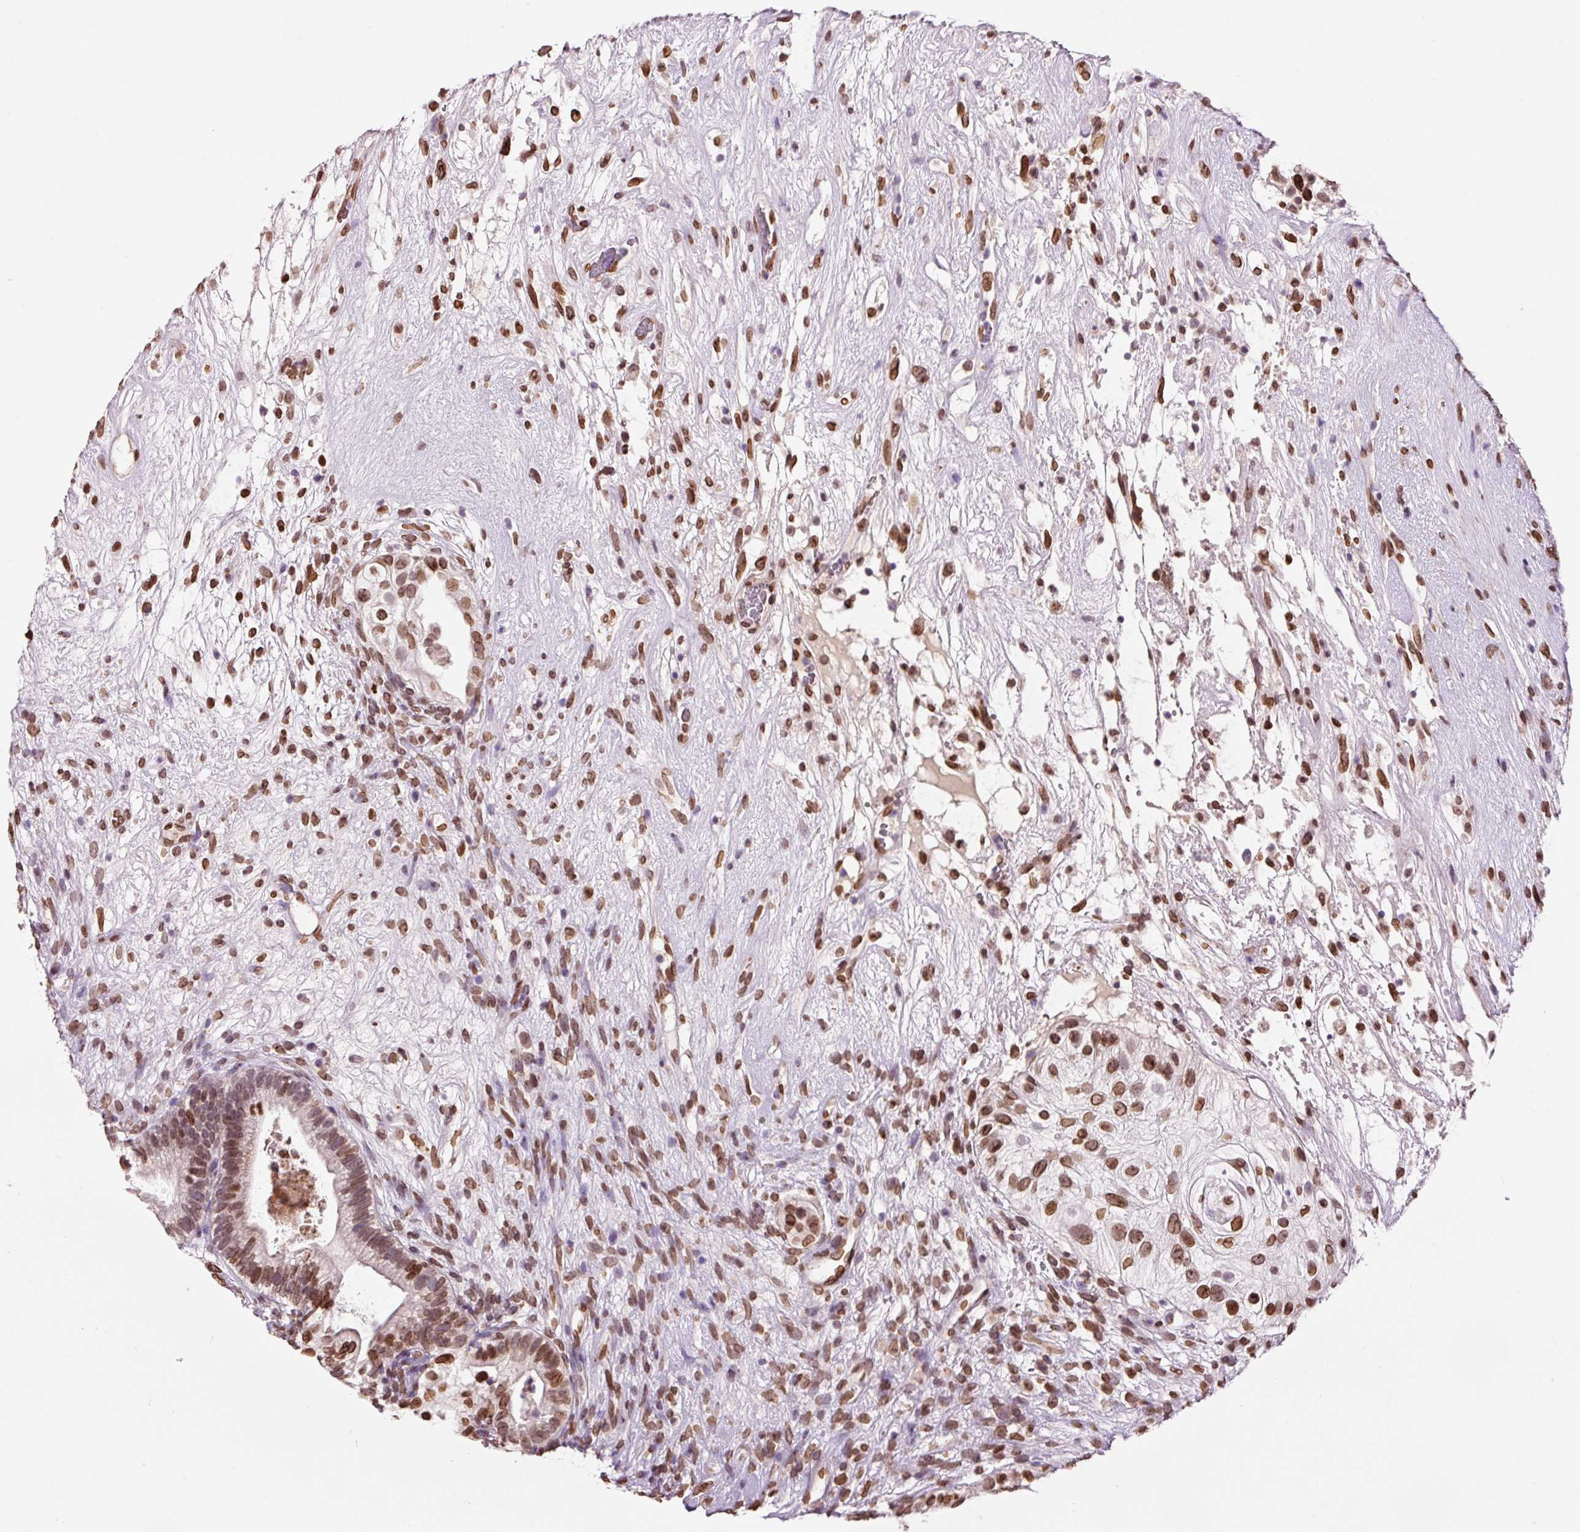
{"staining": {"intensity": "moderate", "quantity": ">75%", "location": "cytoplasmic/membranous,nuclear"}, "tissue": "testis cancer", "cell_type": "Tumor cells", "image_type": "cancer", "snomed": [{"axis": "morphology", "description": "Seminoma, NOS"}, {"axis": "morphology", "description": "Carcinoma, Embryonal, NOS"}, {"axis": "topography", "description": "Testis"}], "caption": "Brown immunohistochemical staining in testis embryonal carcinoma exhibits moderate cytoplasmic/membranous and nuclear positivity in about >75% of tumor cells.", "gene": "ZNF224", "patient": {"sex": "male", "age": 41}}